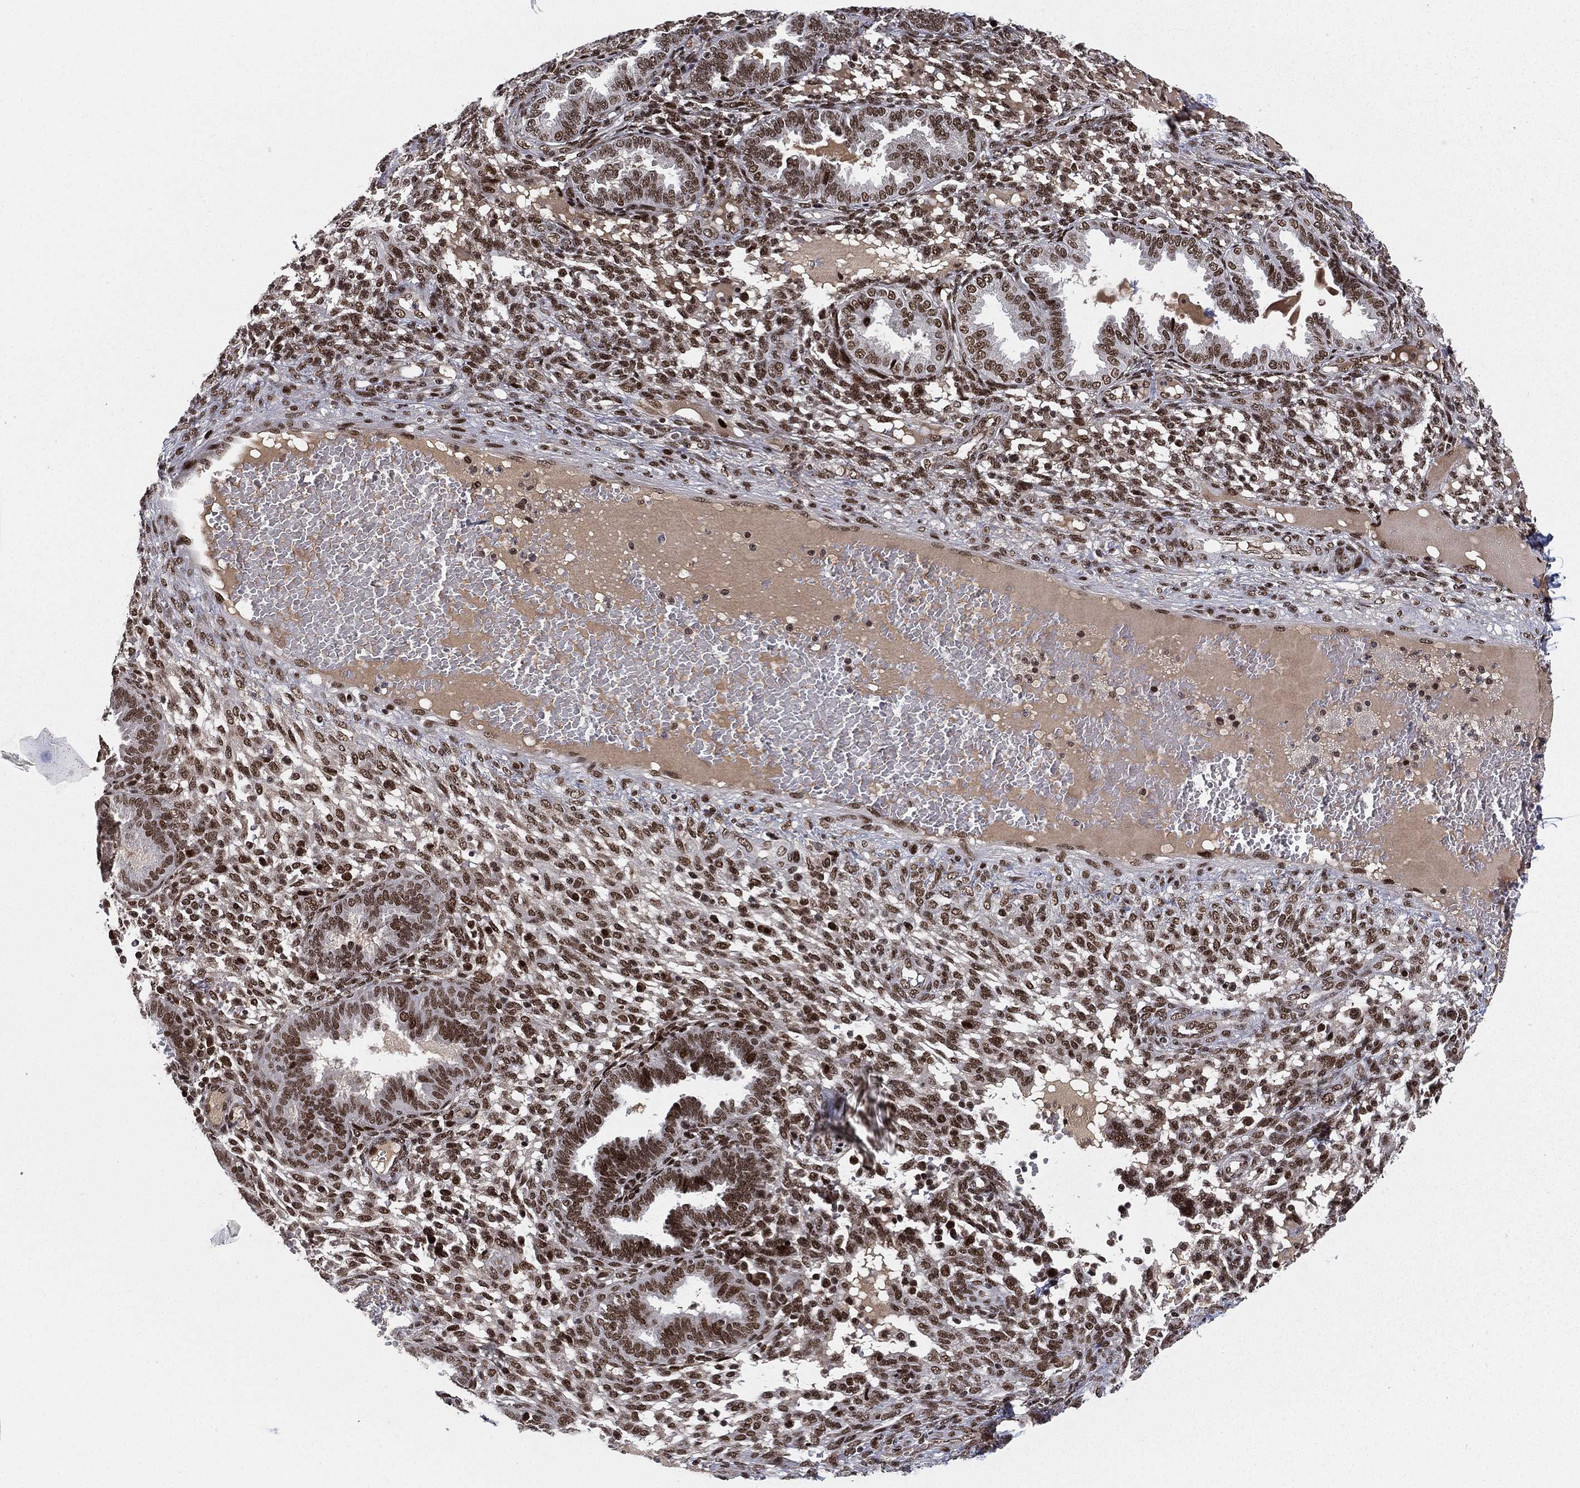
{"staining": {"intensity": "strong", "quantity": "25%-75%", "location": "nuclear"}, "tissue": "endometrium", "cell_type": "Cells in endometrial stroma", "image_type": "normal", "snomed": [{"axis": "morphology", "description": "Normal tissue, NOS"}, {"axis": "topography", "description": "Endometrium"}], "caption": "Immunohistochemistry photomicrograph of unremarkable endometrium: human endometrium stained using IHC displays high levels of strong protein expression localized specifically in the nuclear of cells in endometrial stroma, appearing as a nuclear brown color.", "gene": "RTF1", "patient": {"sex": "female", "age": 42}}